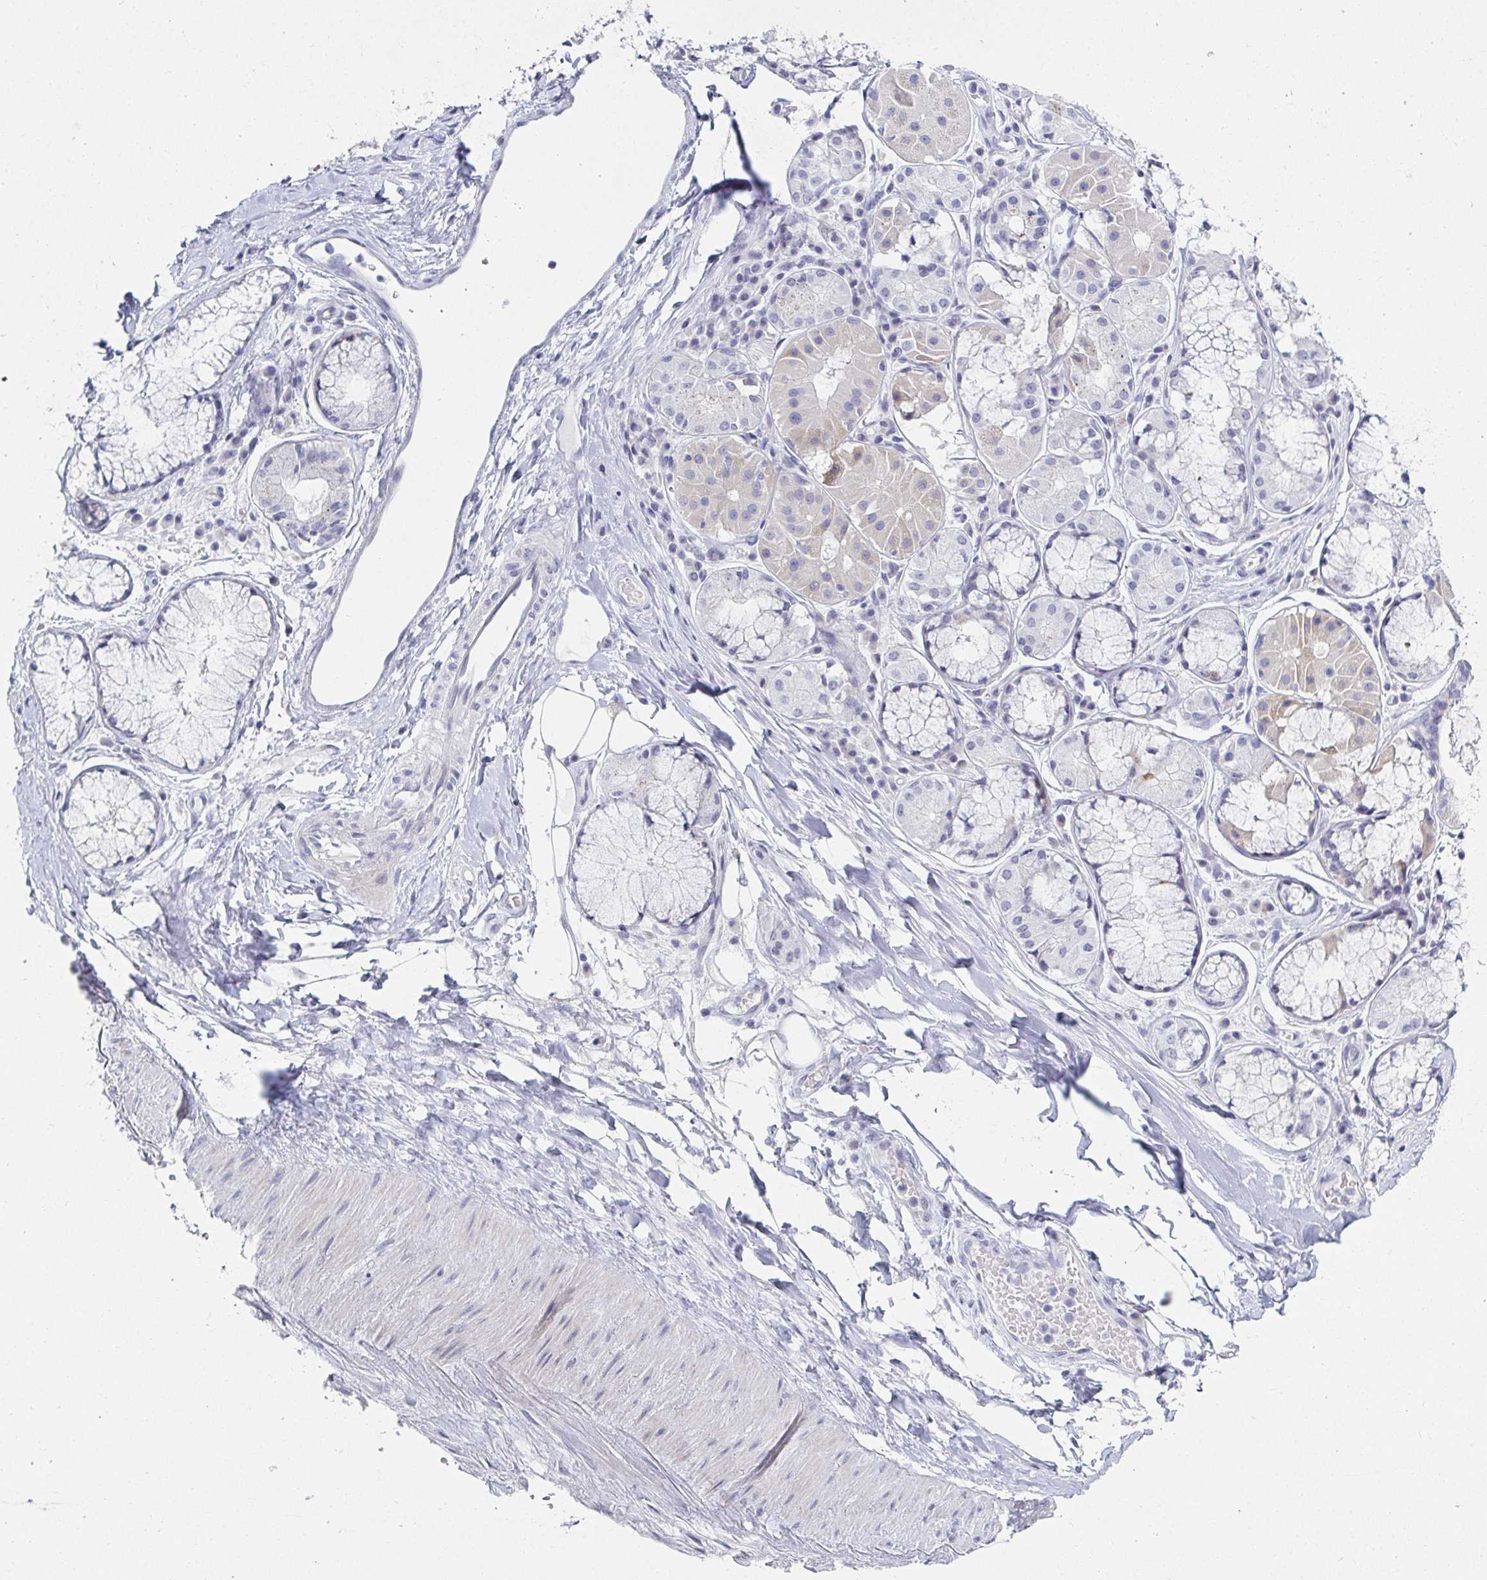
{"staining": {"intensity": "negative", "quantity": "none", "location": "none"}, "tissue": "adipose tissue", "cell_type": "Adipocytes", "image_type": "normal", "snomed": [{"axis": "morphology", "description": "Normal tissue, NOS"}, {"axis": "topography", "description": "Cartilage tissue"}, {"axis": "topography", "description": "Bronchus"}], "caption": "An IHC histopathology image of unremarkable adipose tissue is shown. There is no staining in adipocytes of adipose tissue. Brightfield microscopy of IHC stained with DAB (brown) and hematoxylin (blue), captured at high magnification.", "gene": "OR10K1", "patient": {"sex": "male", "age": 64}}